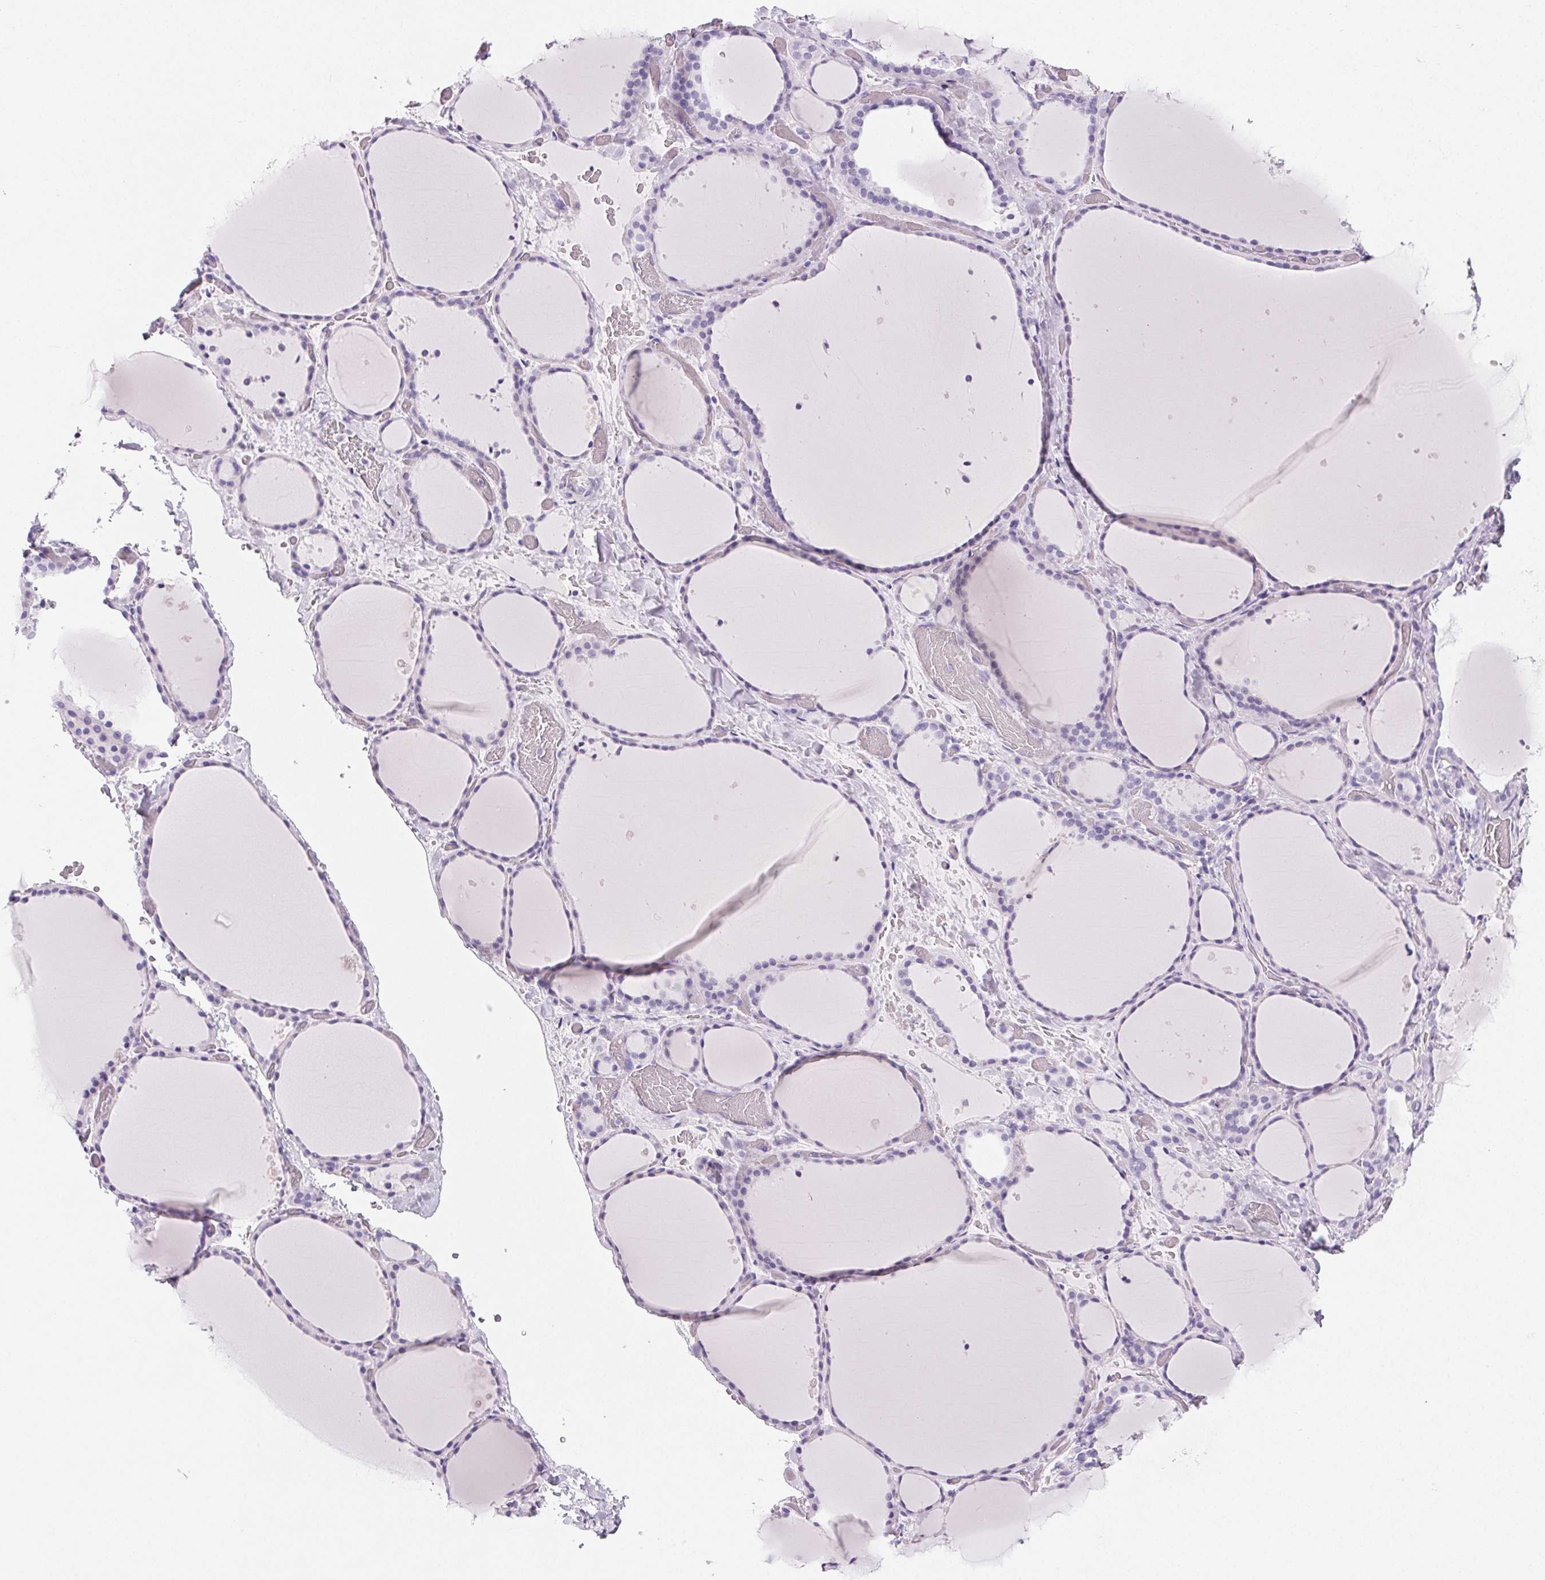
{"staining": {"intensity": "negative", "quantity": "none", "location": "none"}, "tissue": "thyroid gland", "cell_type": "Glandular cells", "image_type": "normal", "snomed": [{"axis": "morphology", "description": "Normal tissue, NOS"}, {"axis": "topography", "description": "Thyroid gland"}], "caption": "This photomicrograph is of normal thyroid gland stained with immunohistochemistry (IHC) to label a protein in brown with the nuclei are counter-stained blue. There is no positivity in glandular cells.", "gene": "PRSS1", "patient": {"sex": "female", "age": 36}}